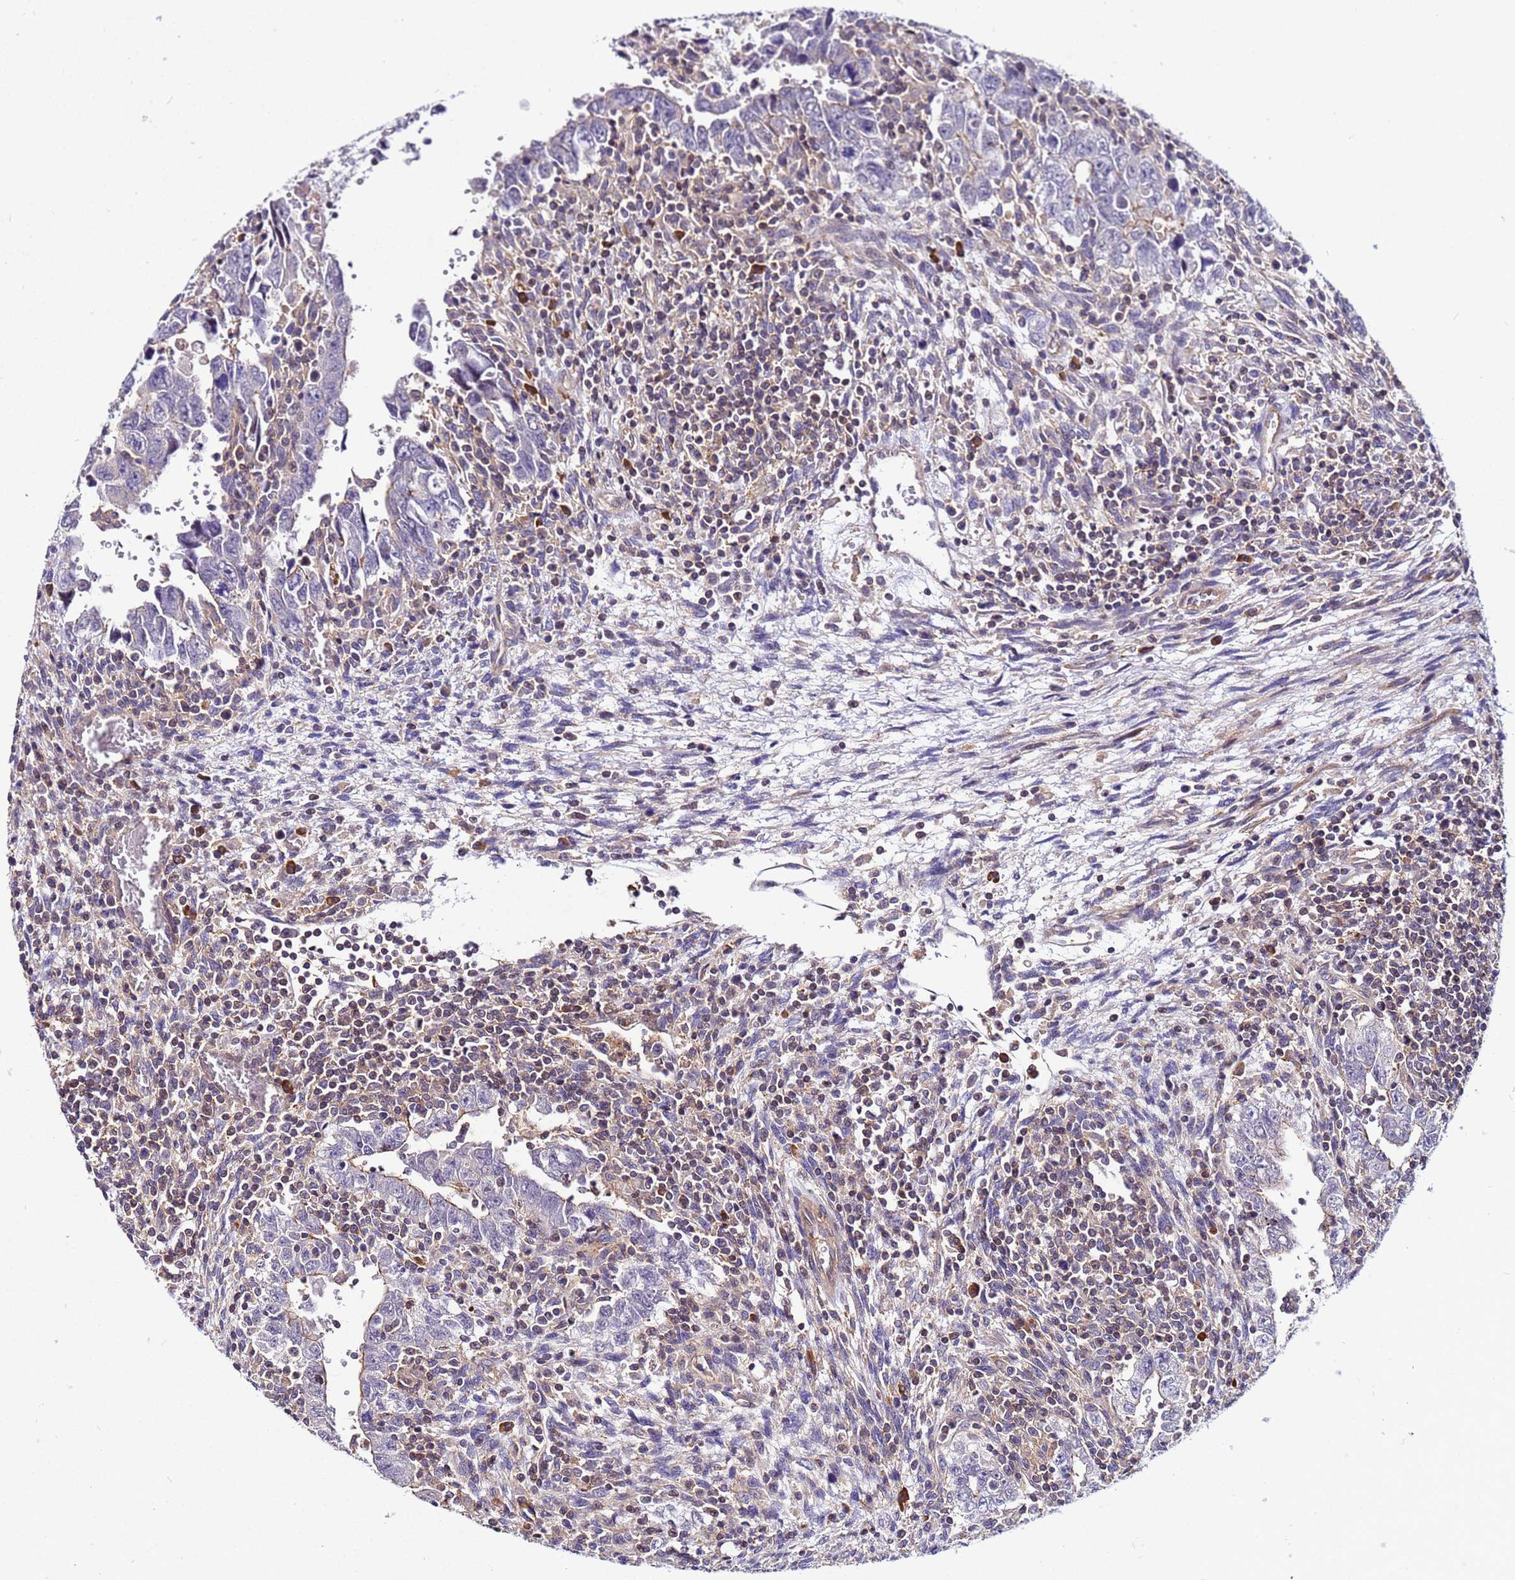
{"staining": {"intensity": "negative", "quantity": "none", "location": "none"}, "tissue": "testis cancer", "cell_type": "Tumor cells", "image_type": "cancer", "snomed": [{"axis": "morphology", "description": "Carcinoma, Embryonal, NOS"}, {"axis": "topography", "description": "Testis"}], "caption": "Testis cancer (embryonal carcinoma) stained for a protein using immunohistochemistry (IHC) reveals no positivity tumor cells.", "gene": "STK38", "patient": {"sex": "male", "age": 28}}